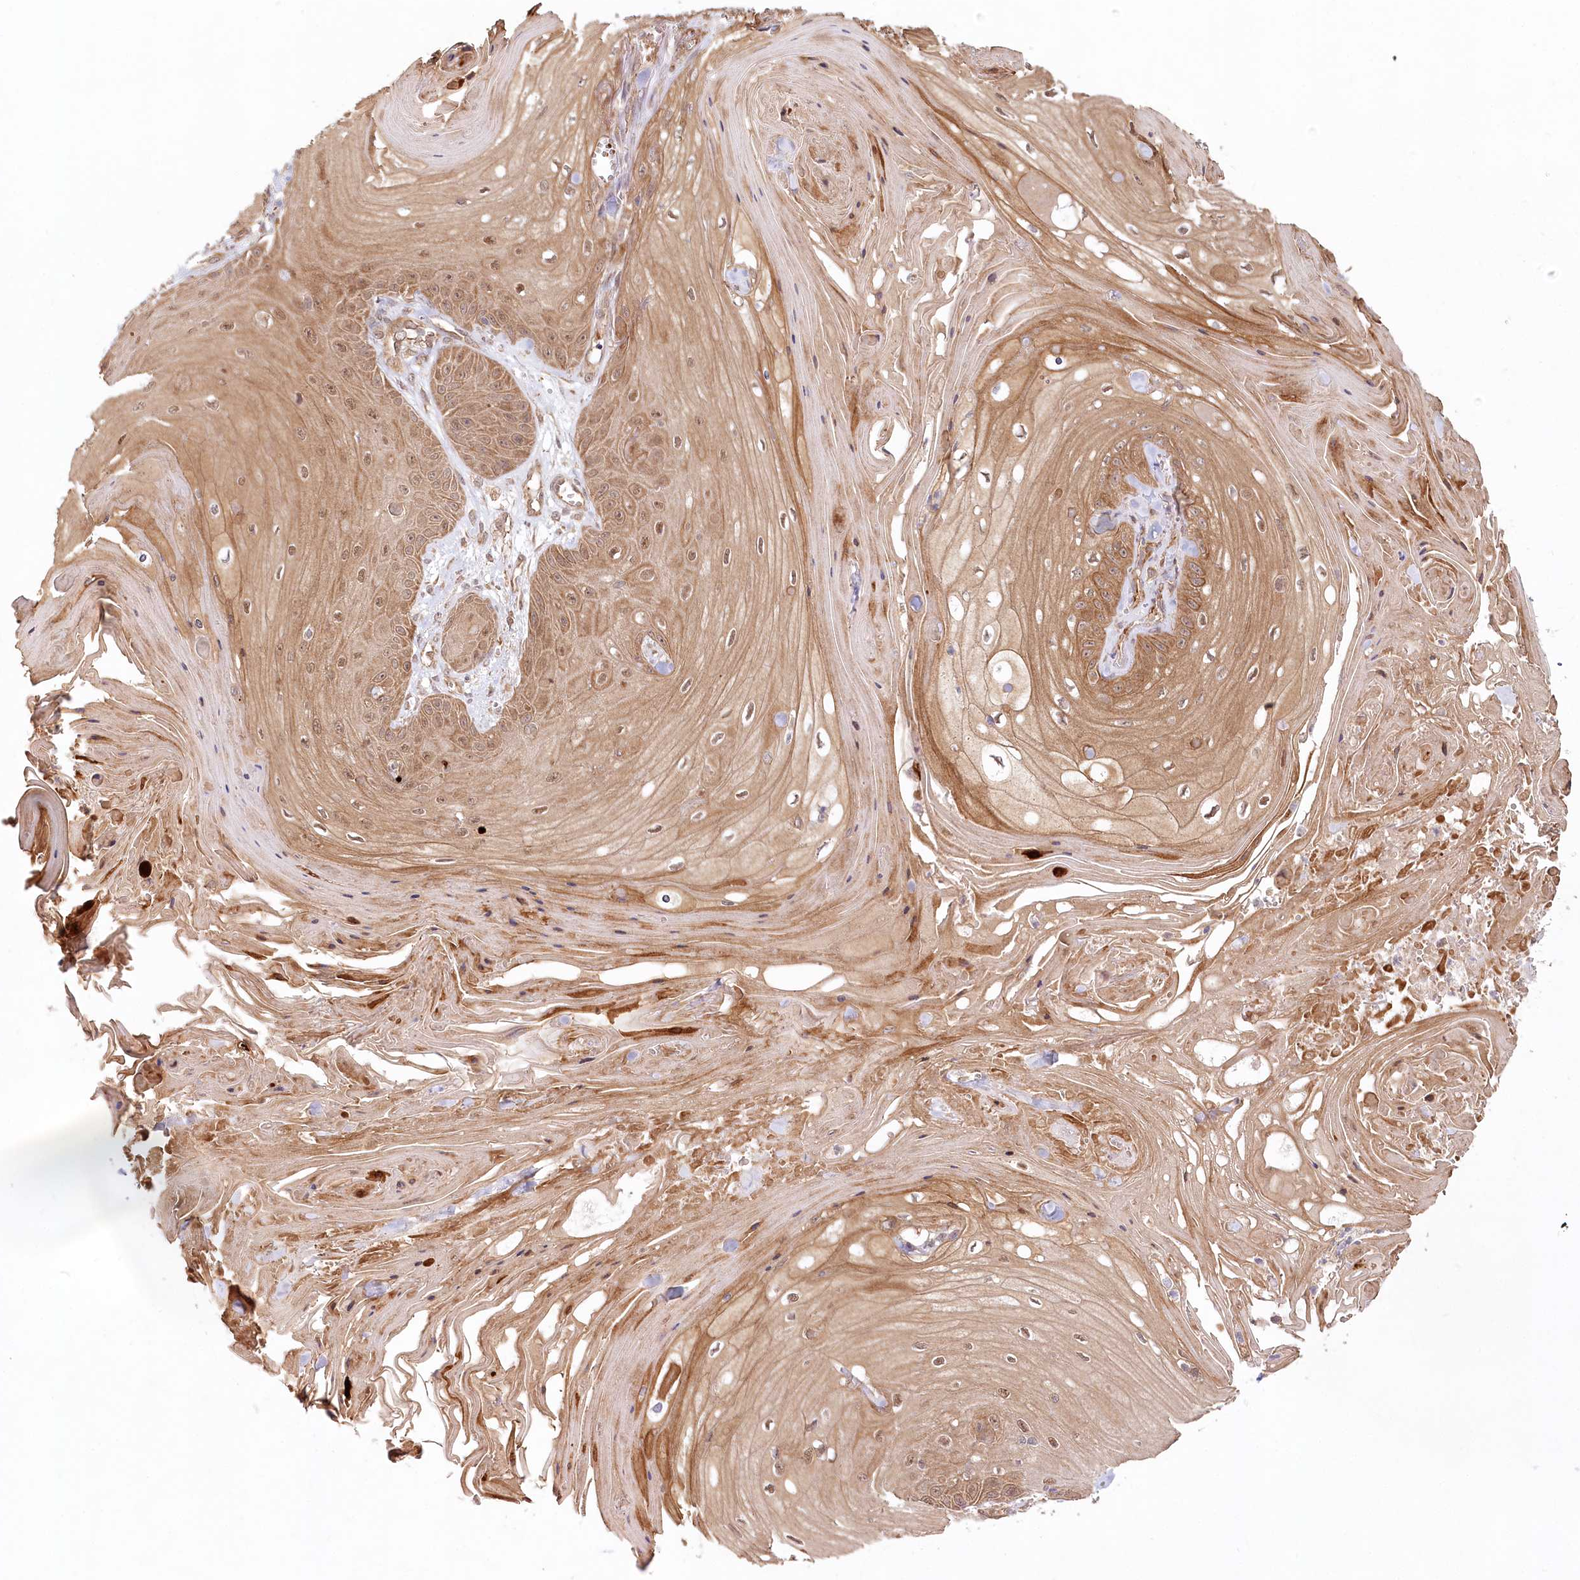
{"staining": {"intensity": "moderate", "quantity": ">75%", "location": "cytoplasmic/membranous,nuclear"}, "tissue": "skin cancer", "cell_type": "Tumor cells", "image_type": "cancer", "snomed": [{"axis": "morphology", "description": "Squamous cell carcinoma, NOS"}, {"axis": "topography", "description": "Skin"}], "caption": "Moderate cytoplasmic/membranous and nuclear expression is present in approximately >75% of tumor cells in skin cancer (squamous cell carcinoma). (IHC, brightfield microscopy, high magnification).", "gene": "CEP70", "patient": {"sex": "male", "age": 74}}